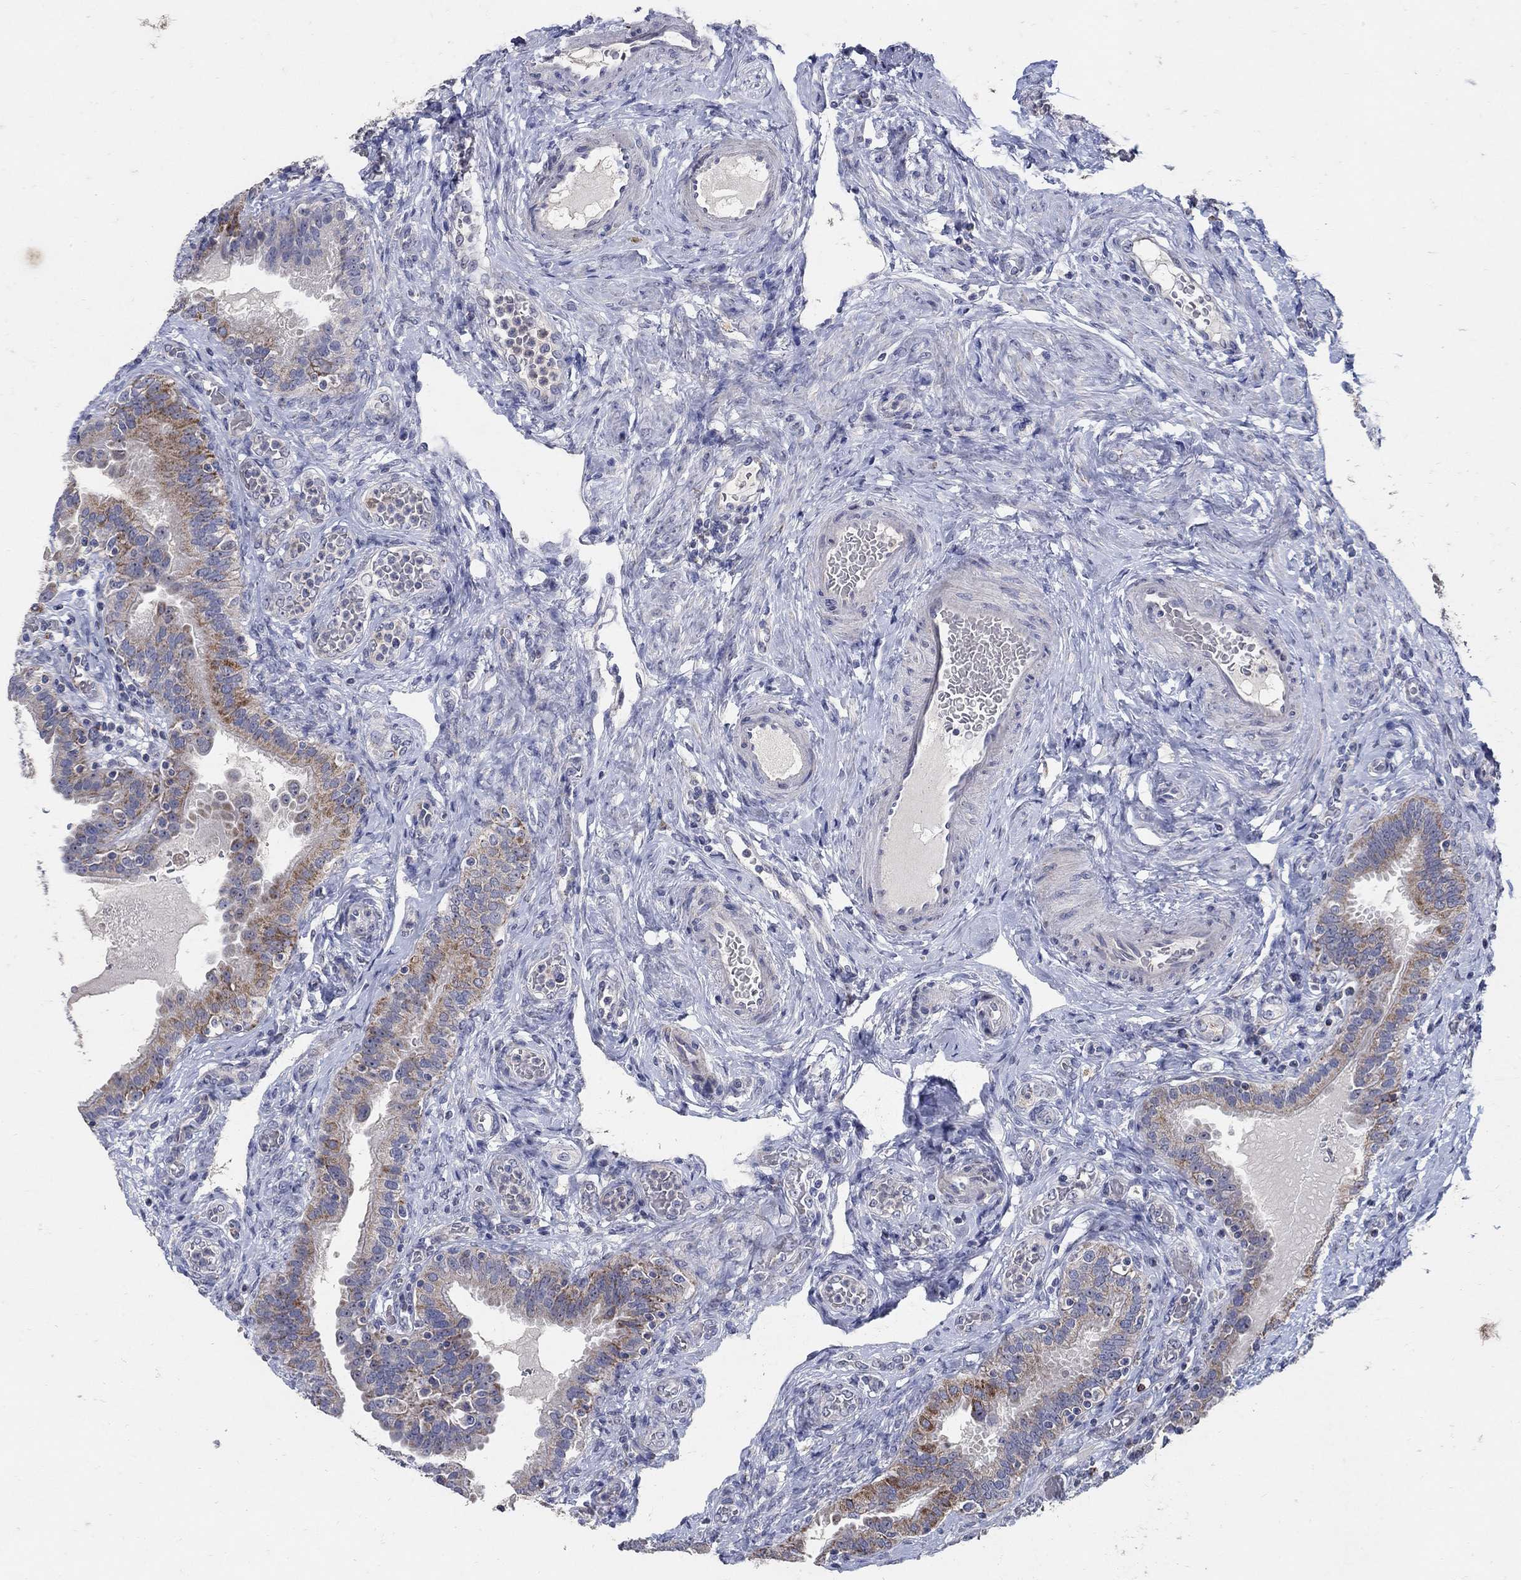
{"staining": {"intensity": "strong", "quantity": "<25%", "location": "cytoplasmic/membranous"}, "tissue": "fallopian tube", "cell_type": "Glandular cells", "image_type": "normal", "snomed": [{"axis": "morphology", "description": "Normal tissue, NOS"}, {"axis": "topography", "description": "Fallopian tube"}, {"axis": "topography", "description": "Ovary"}], "caption": "Immunohistochemistry (IHC) micrograph of benign human fallopian tube stained for a protein (brown), which reveals medium levels of strong cytoplasmic/membranous staining in approximately <25% of glandular cells.", "gene": "HMX2", "patient": {"sex": "female", "age": 41}}